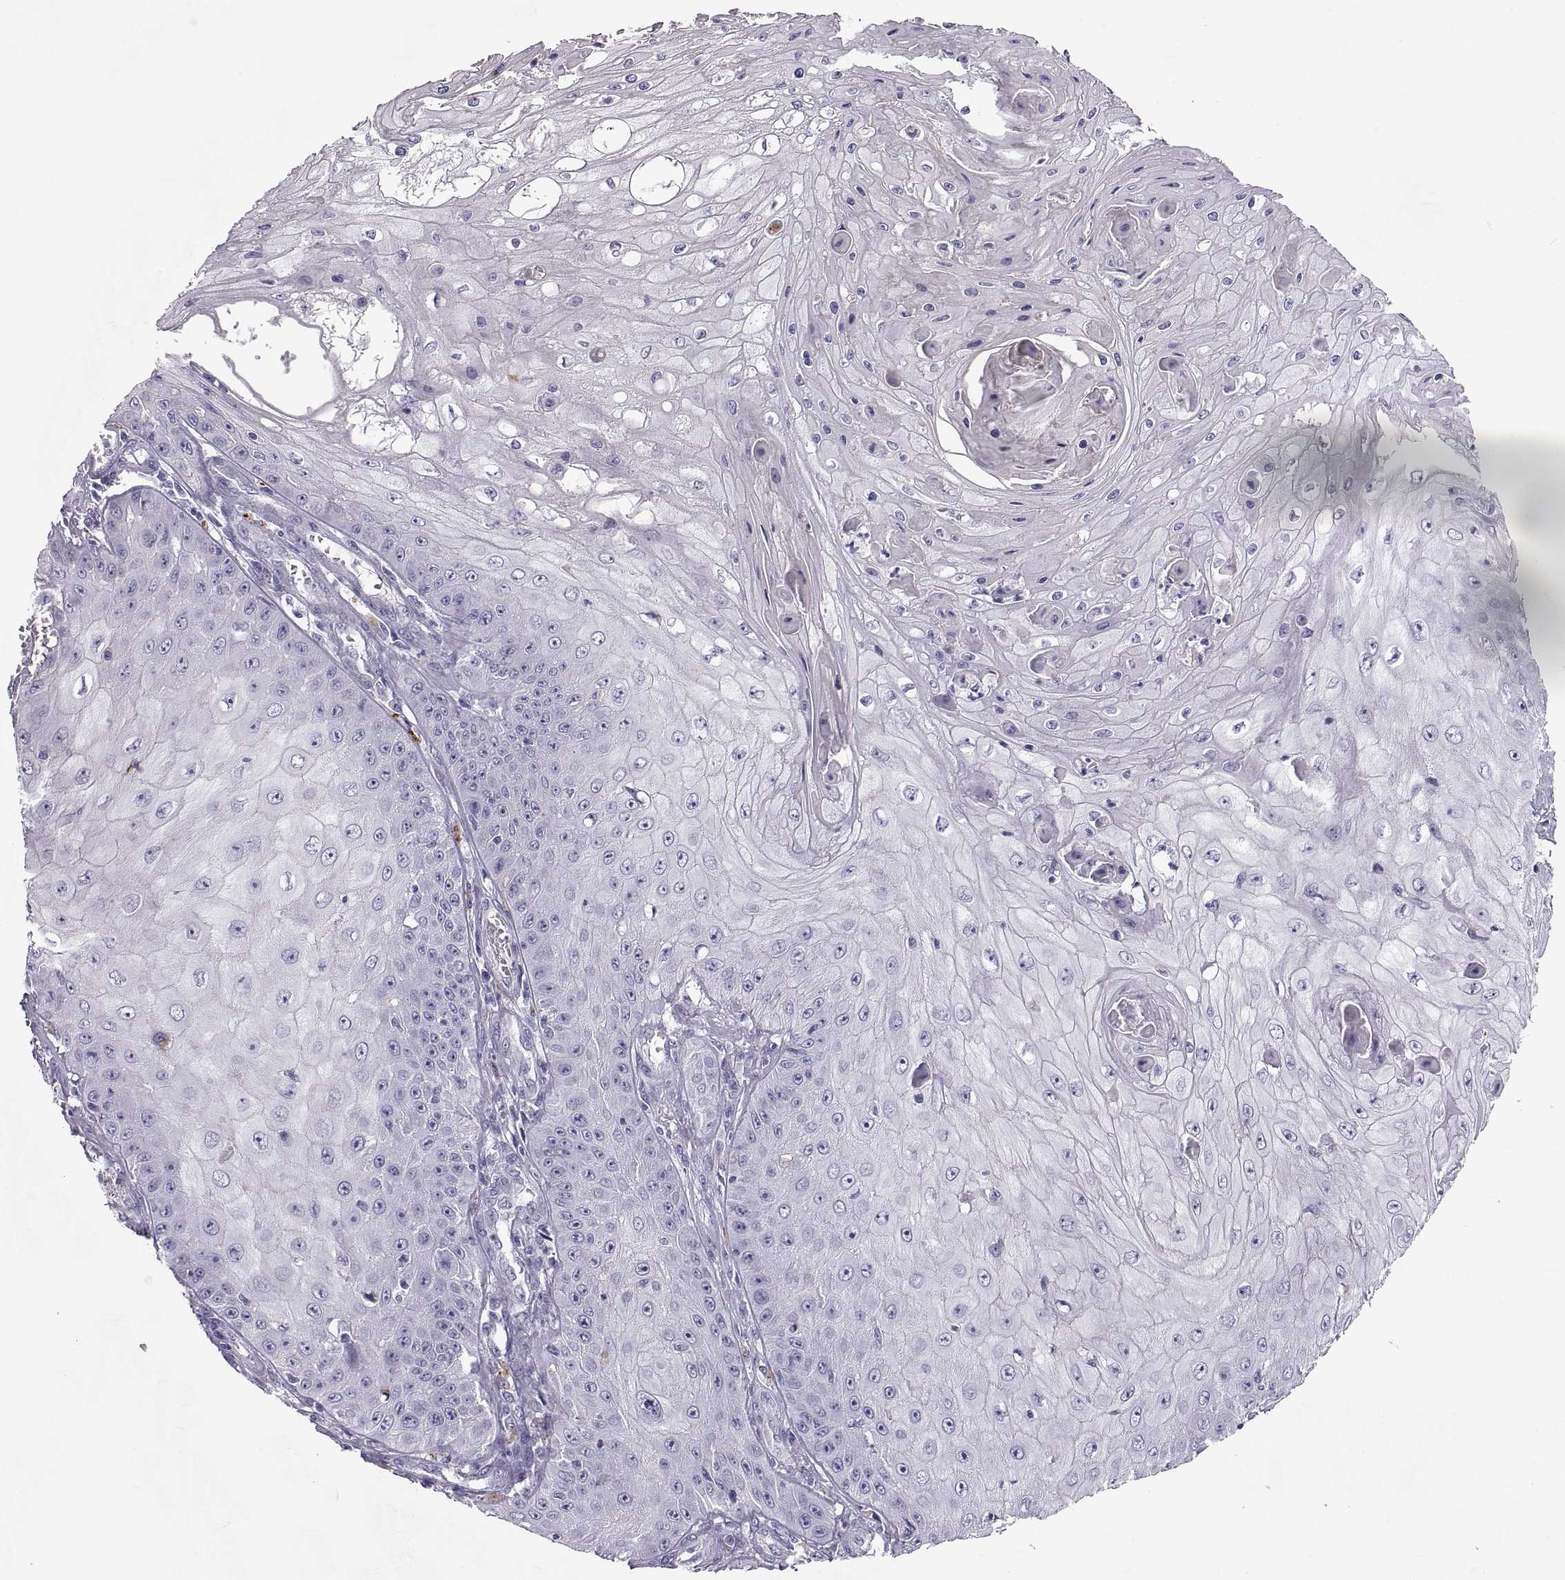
{"staining": {"intensity": "negative", "quantity": "none", "location": "none"}, "tissue": "skin cancer", "cell_type": "Tumor cells", "image_type": "cancer", "snomed": [{"axis": "morphology", "description": "Squamous cell carcinoma, NOS"}, {"axis": "topography", "description": "Skin"}], "caption": "A high-resolution micrograph shows immunohistochemistry staining of skin cancer, which exhibits no significant positivity in tumor cells.", "gene": "CRYBB3", "patient": {"sex": "male", "age": 70}}